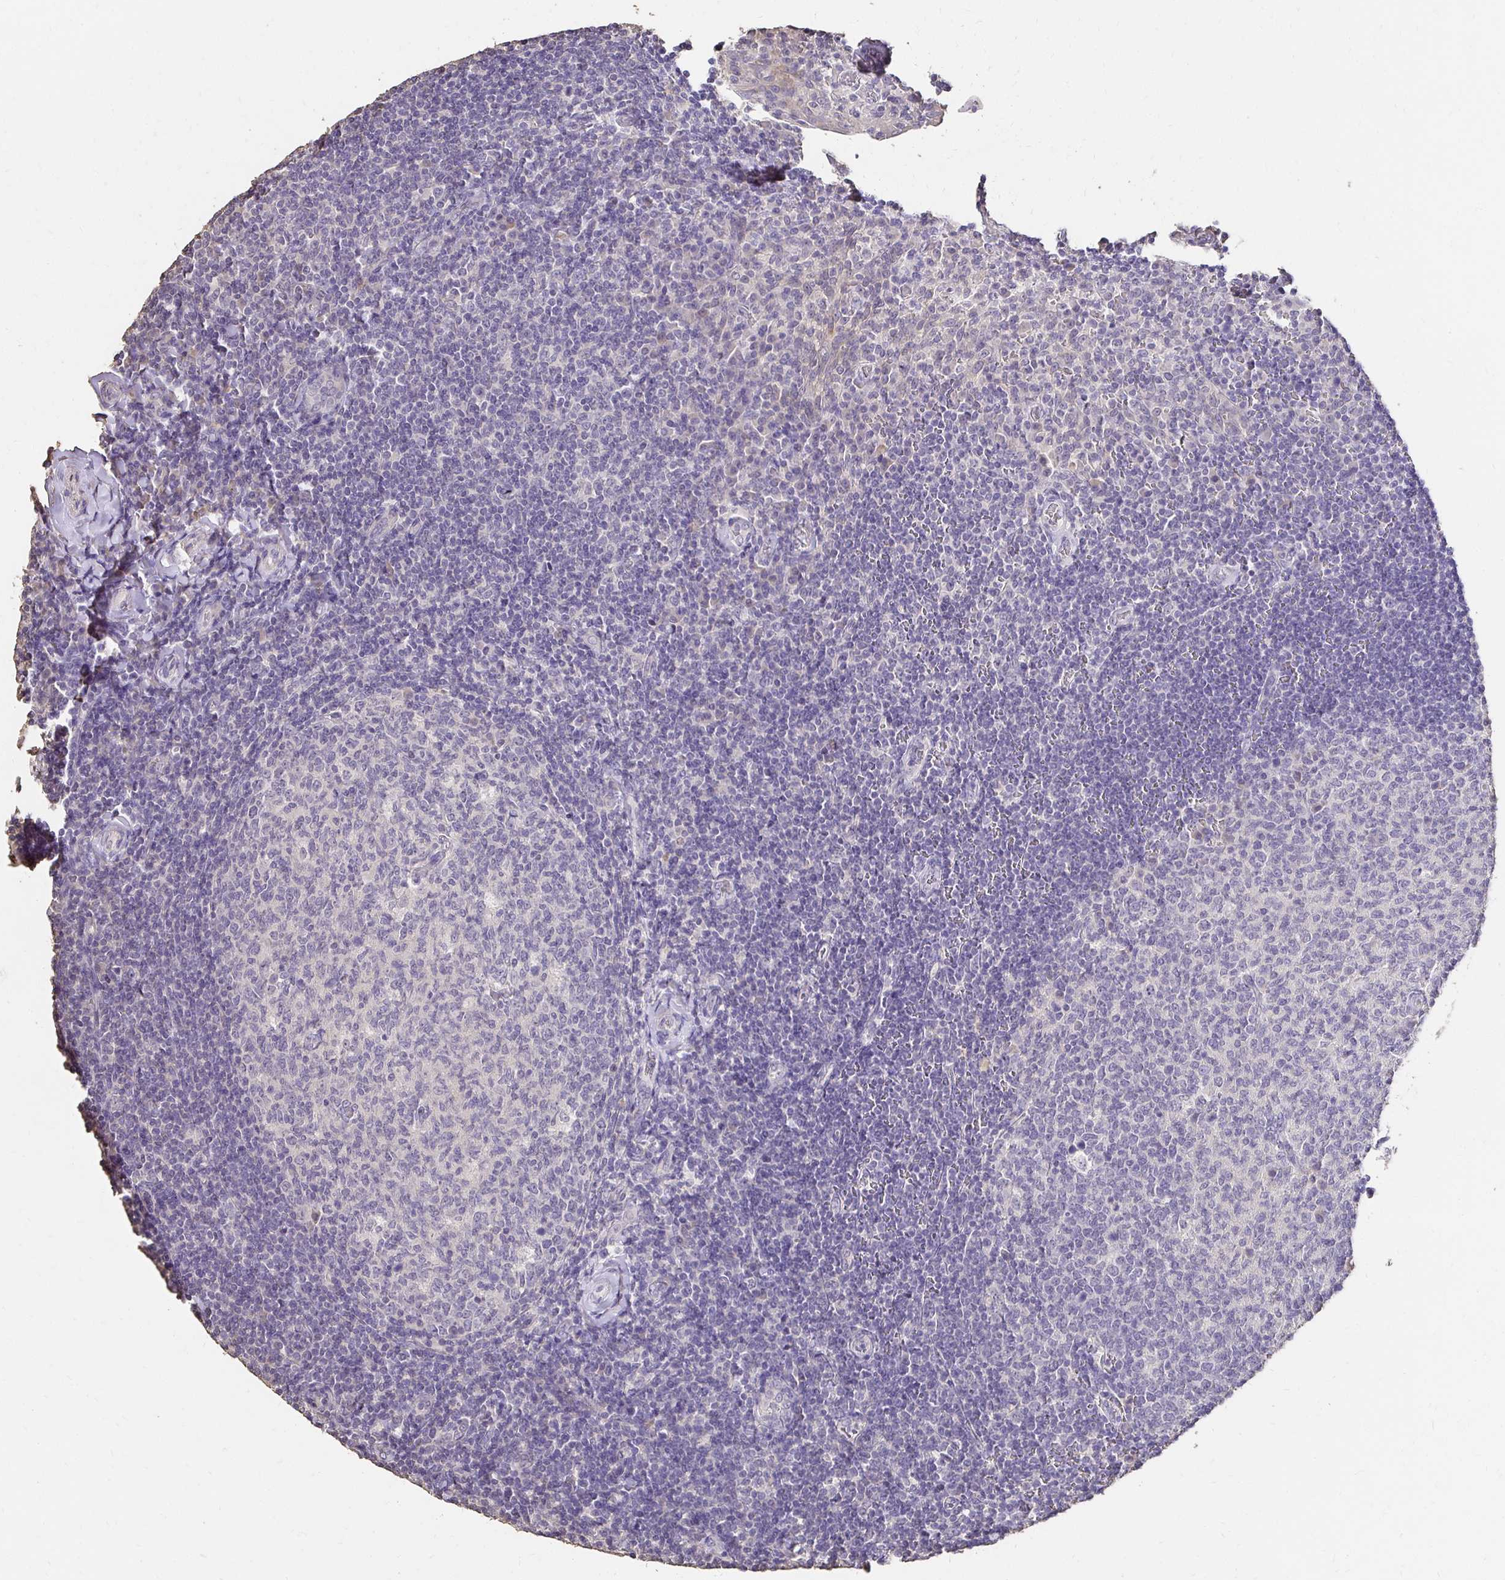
{"staining": {"intensity": "negative", "quantity": "none", "location": "none"}, "tissue": "tonsil", "cell_type": "Germinal center cells", "image_type": "normal", "snomed": [{"axis": "morphology", "description": "Normal tissue, NOS"}, {"axis": "topography", "description": "Tonsil"}], "caption": "IHC image of normal tonsil stained for a protein (brown), which shows no positivity in germinal center cells. (Brightfield microscopy of DAB (3,3'-diaminobenzidine) IHC at high magnification).", "gene": "UGT1A6", "patient": {"sex": "female", "age": 10}}